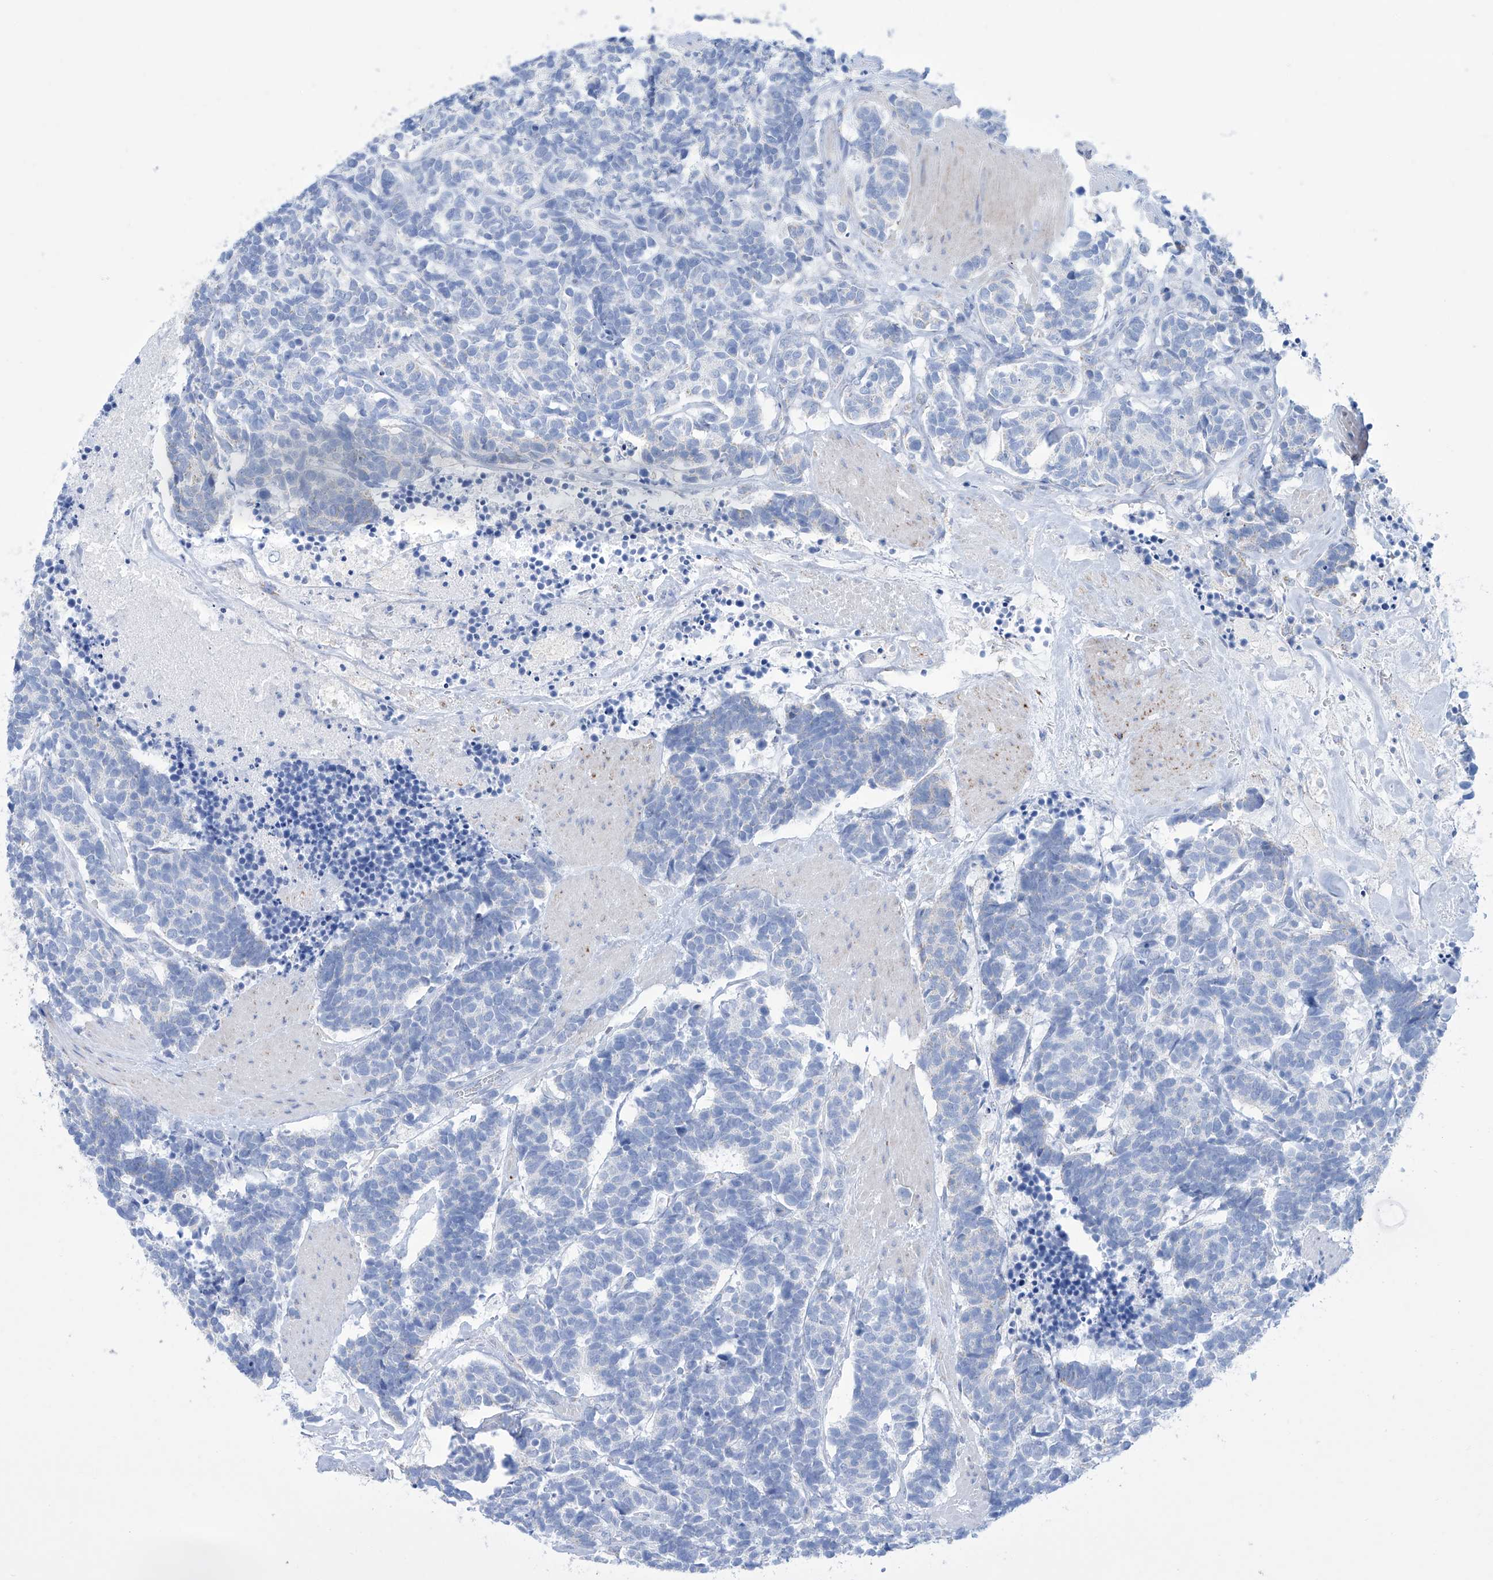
{"staining": {"intensity": "negative", "quantity": "none", "location": "none"}, "tissue": "carcinoid", "cell_type": "Tumor cells", "image_type": "cancer", "snomed": [{"axis": "morphology", "description": "Carcinoma, NOS"}, {"axis": "morphology", "description": "Carcinoid, malignant, NOS"}, {"axis": "topography", "description": "Urinary bladder"}], "caption": "The photomicrograph displays no staining of tumor cells in carcinoid.", "gene": "ALDH6A1", "patient": {"sex": "male", "age": 57}}